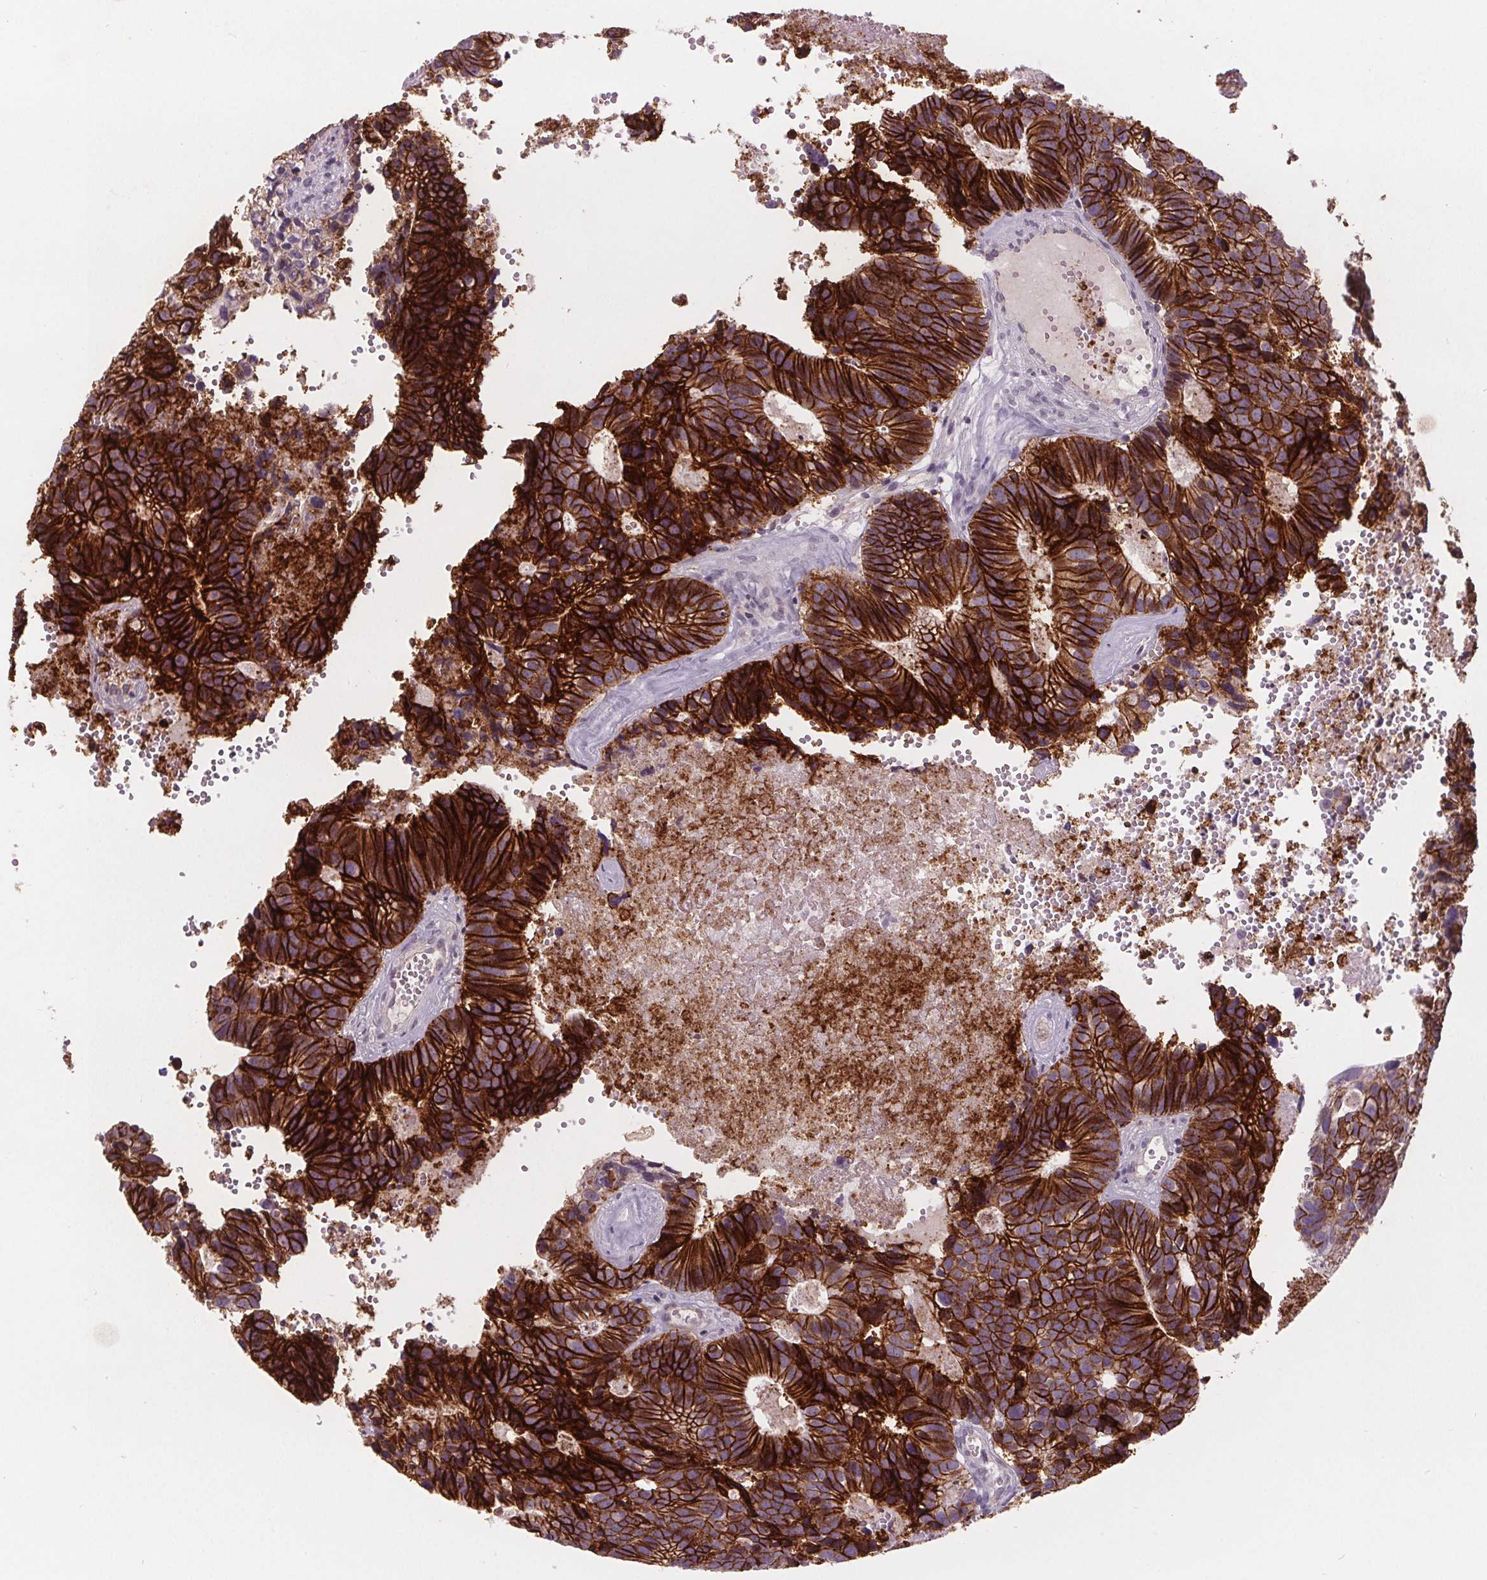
{"staining": {"intensity": "strong", "quantity": ">75%", "location": "cytoplasmic/membranous"}, "tissue": "head and neck cancer", "cell_type": "Tumor cells", "image_type": "cancer", "snomed": [{"axis": "morphology", "description": "Adenocarcinoma, NOS"}, {"axis": "topography", "description": "Head-Neck"}], "caption": "Immunohistochemistry image of human adenocarcinoma (head and neck) stained for a protein (brown), which demonstrates high levels of strong cytoplasmic/membranous expression in approximately >75% of tumor cells.", "gene": "ATP1A1", "patient": {"sex": "male", "age": 62}}